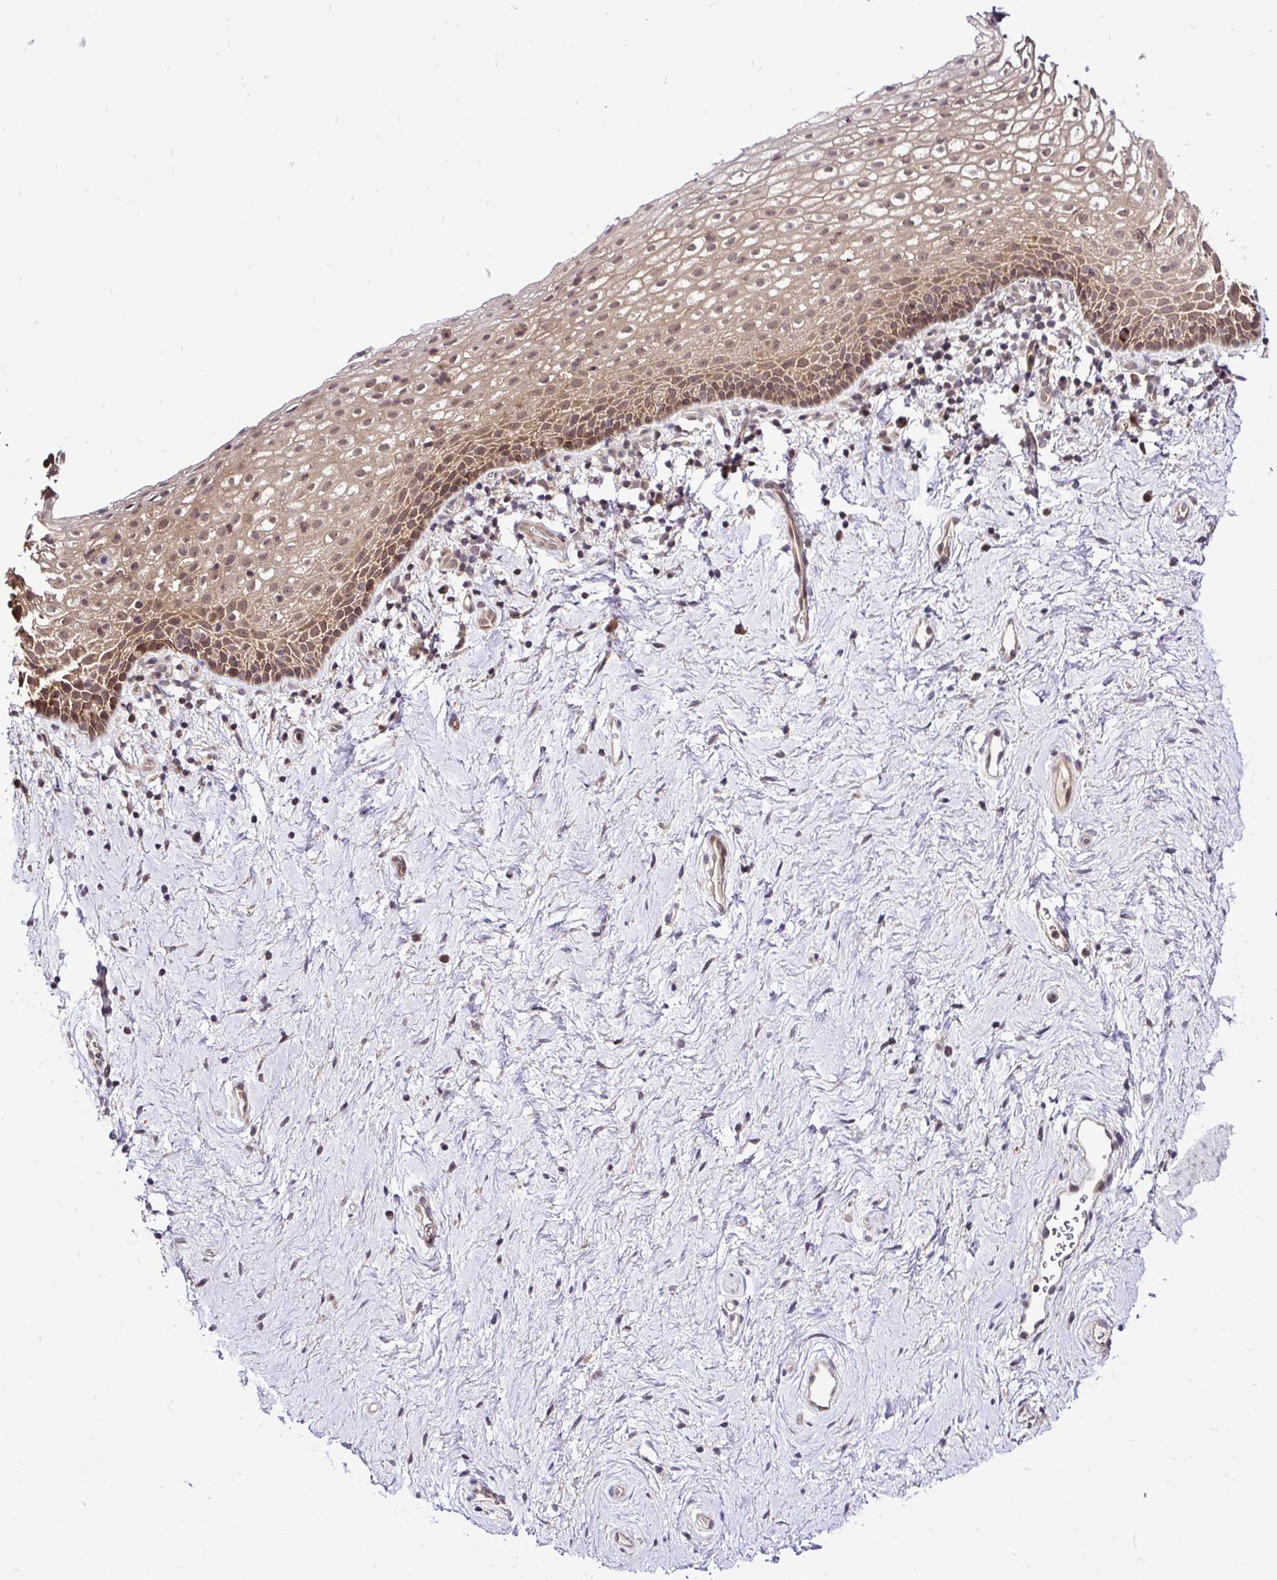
{"staining": {"intensity": "moderate", "quantity": "25%-75%", "location": "cytoplasmic/membranous,nuclear"}, "tissue": "vagina", "cell_type": "Squamous epithelial cells", "image_type": "normal", "snomed": [{"axis": "morphology", "description": "Normal tissue, NOS"}, {"axis": "topography", "description": "Vagina"}], "caption": "Protein staining of normal vagina displays moderate cytoplasmic/membranous,nuclear expression in about 25%-75% of squamous epithelial cells.", "gene": "UBE2M", "patient": {"sex": "female", "age": 61}}